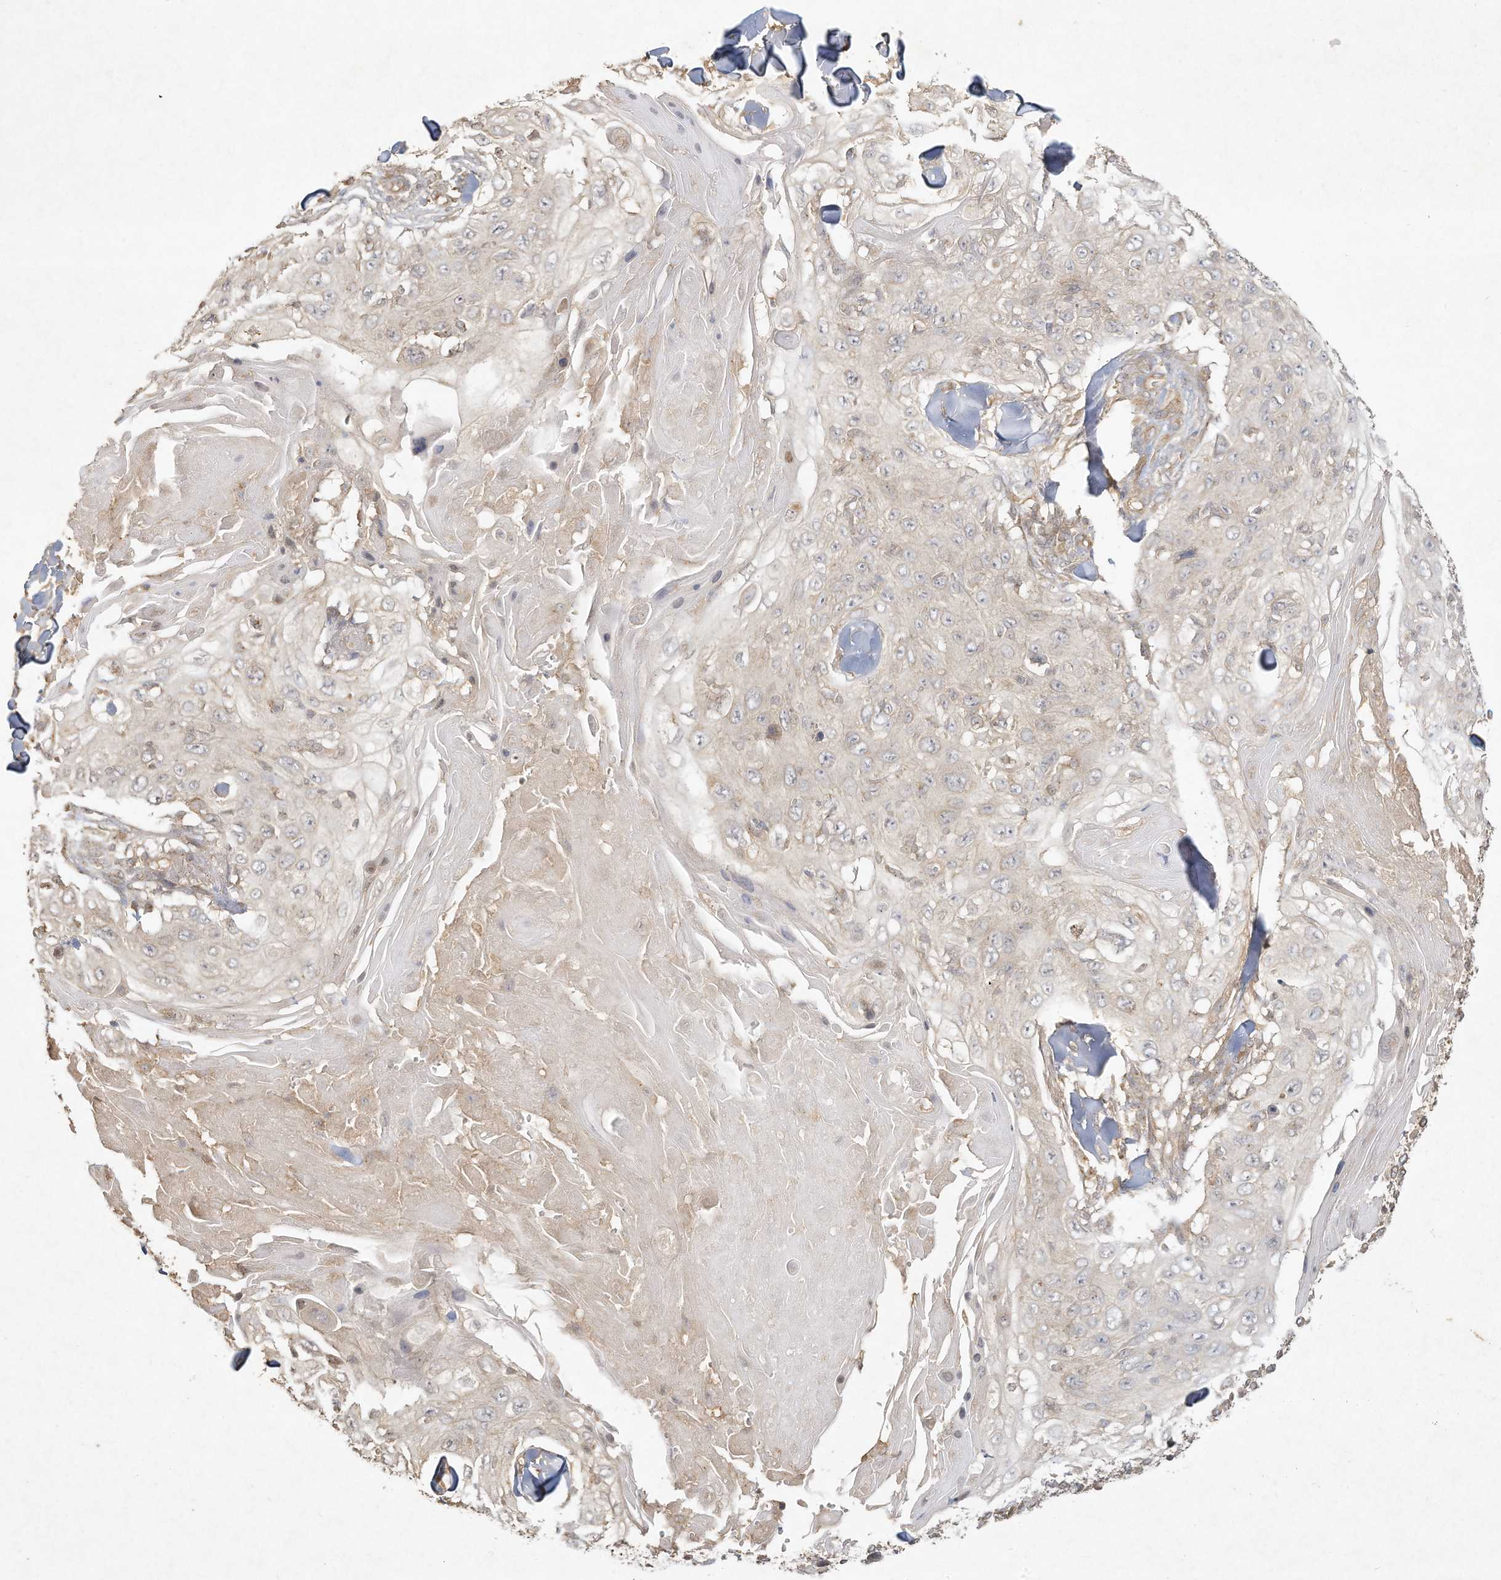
{"staining": {"intensity": "negative", "quantity": "none", "location": "none"}, "tissue": "skin cancer", "cell_type": "Tumor cells", "image_type": "cancer", "snomed": [{"axis": "morphology", "description": "Squamous cell carcinoma, NOS"}, {"axis": "topography", "description": "Skin"}], "caption": "The immunohistochemistry (IHC) micrograph has no significant positivity in tumor cells of skin squamous cell carcinoma tissue.", "gene": "DYNC1I2", "patient": {"sex": "male", "age": 86}}